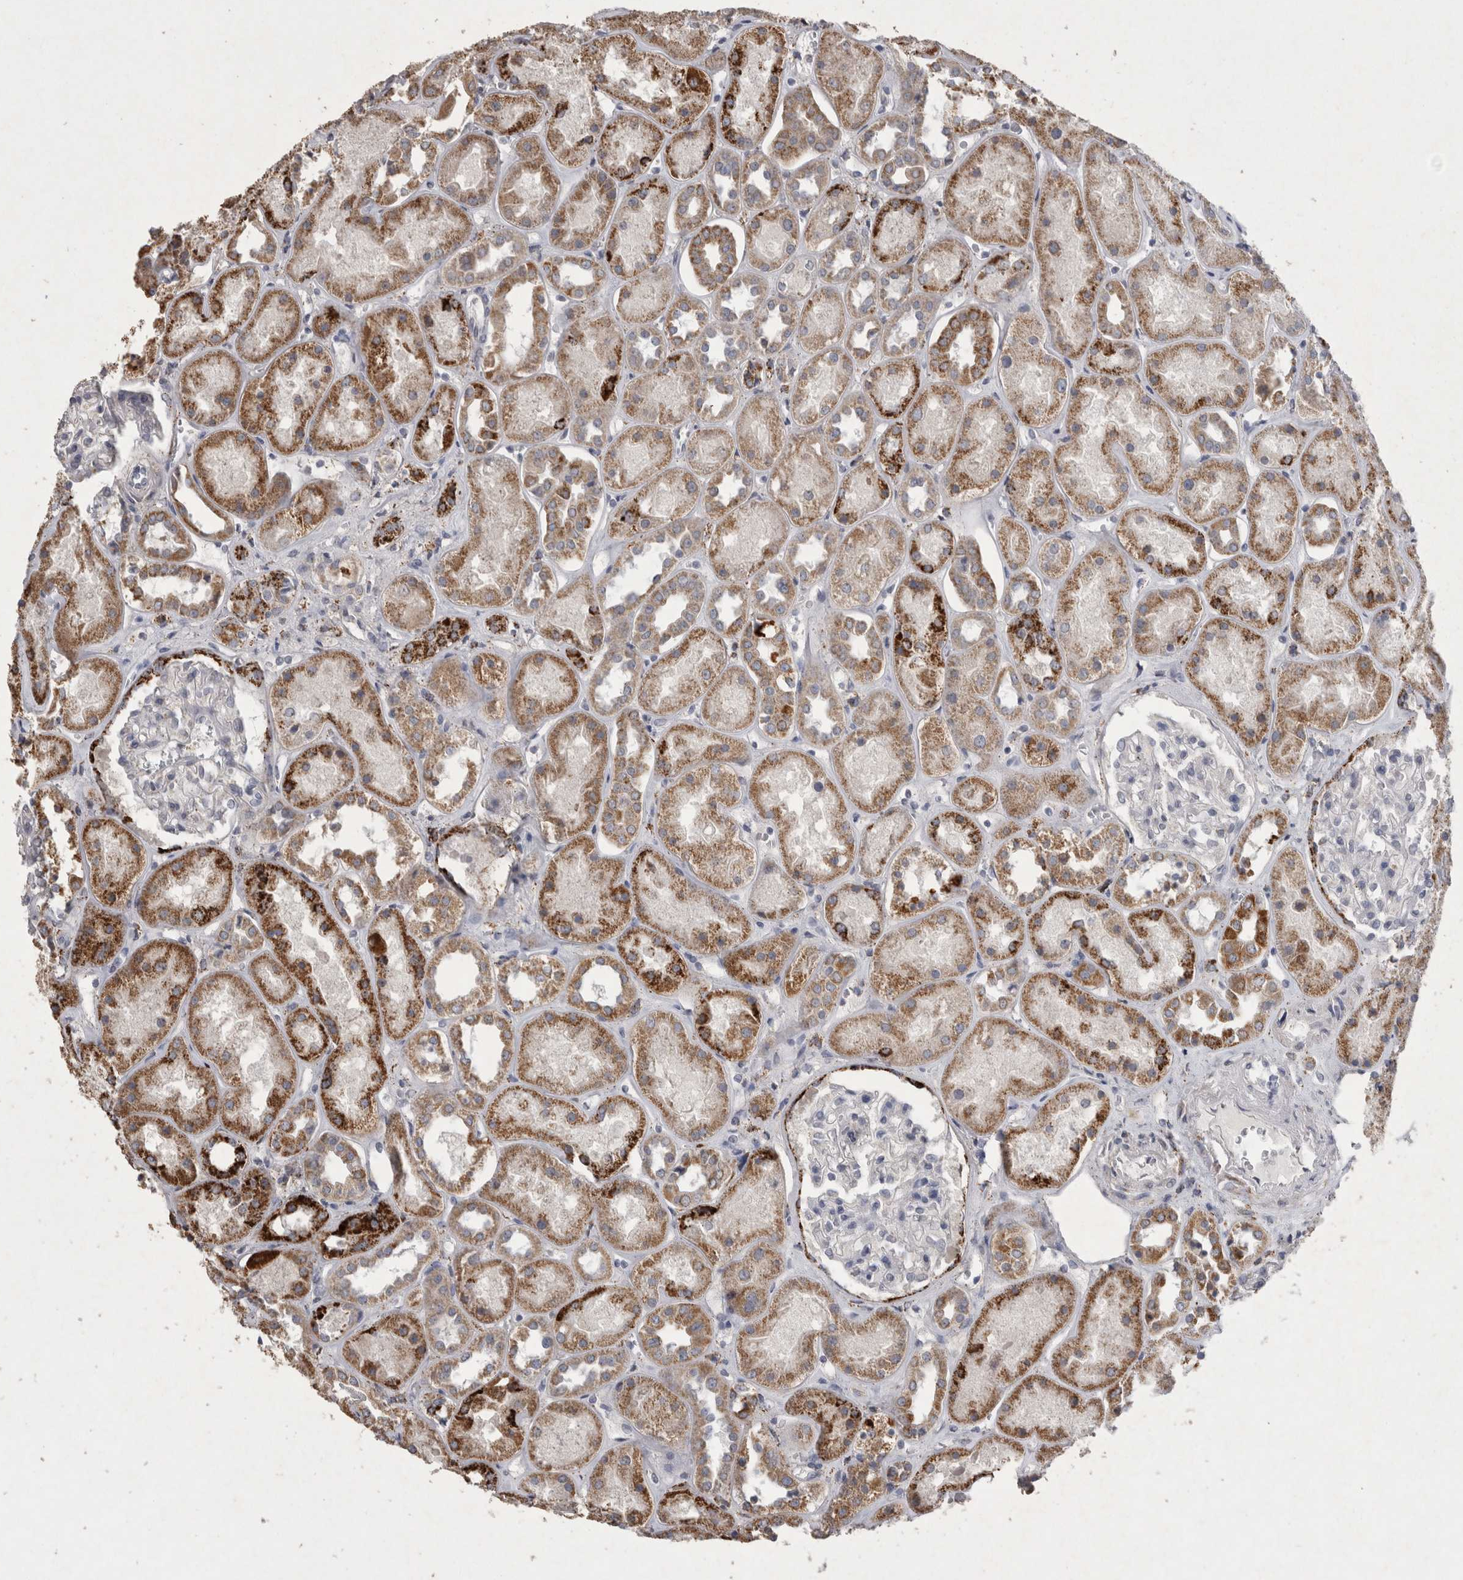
{"staining": {"intensity": "strong", "quantity": "<25%", "location": "cytoplasmic/membranous"}, "tissue": "kidney", "cell_type": "Cells in glomeruli", "image_type": "normal", "snomed": [{"axis": "morphology", "description": "Normal tissue, NOS"}, {"axis": "topography", "description": "Kidney"}], "caption": "Normal kidney demonstrates strong cytoplasmic/membranous staining in about <25% of cells in glomeruli, visualized by immunohistochemistry.", "gene": "DKK3", "patient": {"sex": "male", "age": 70}}